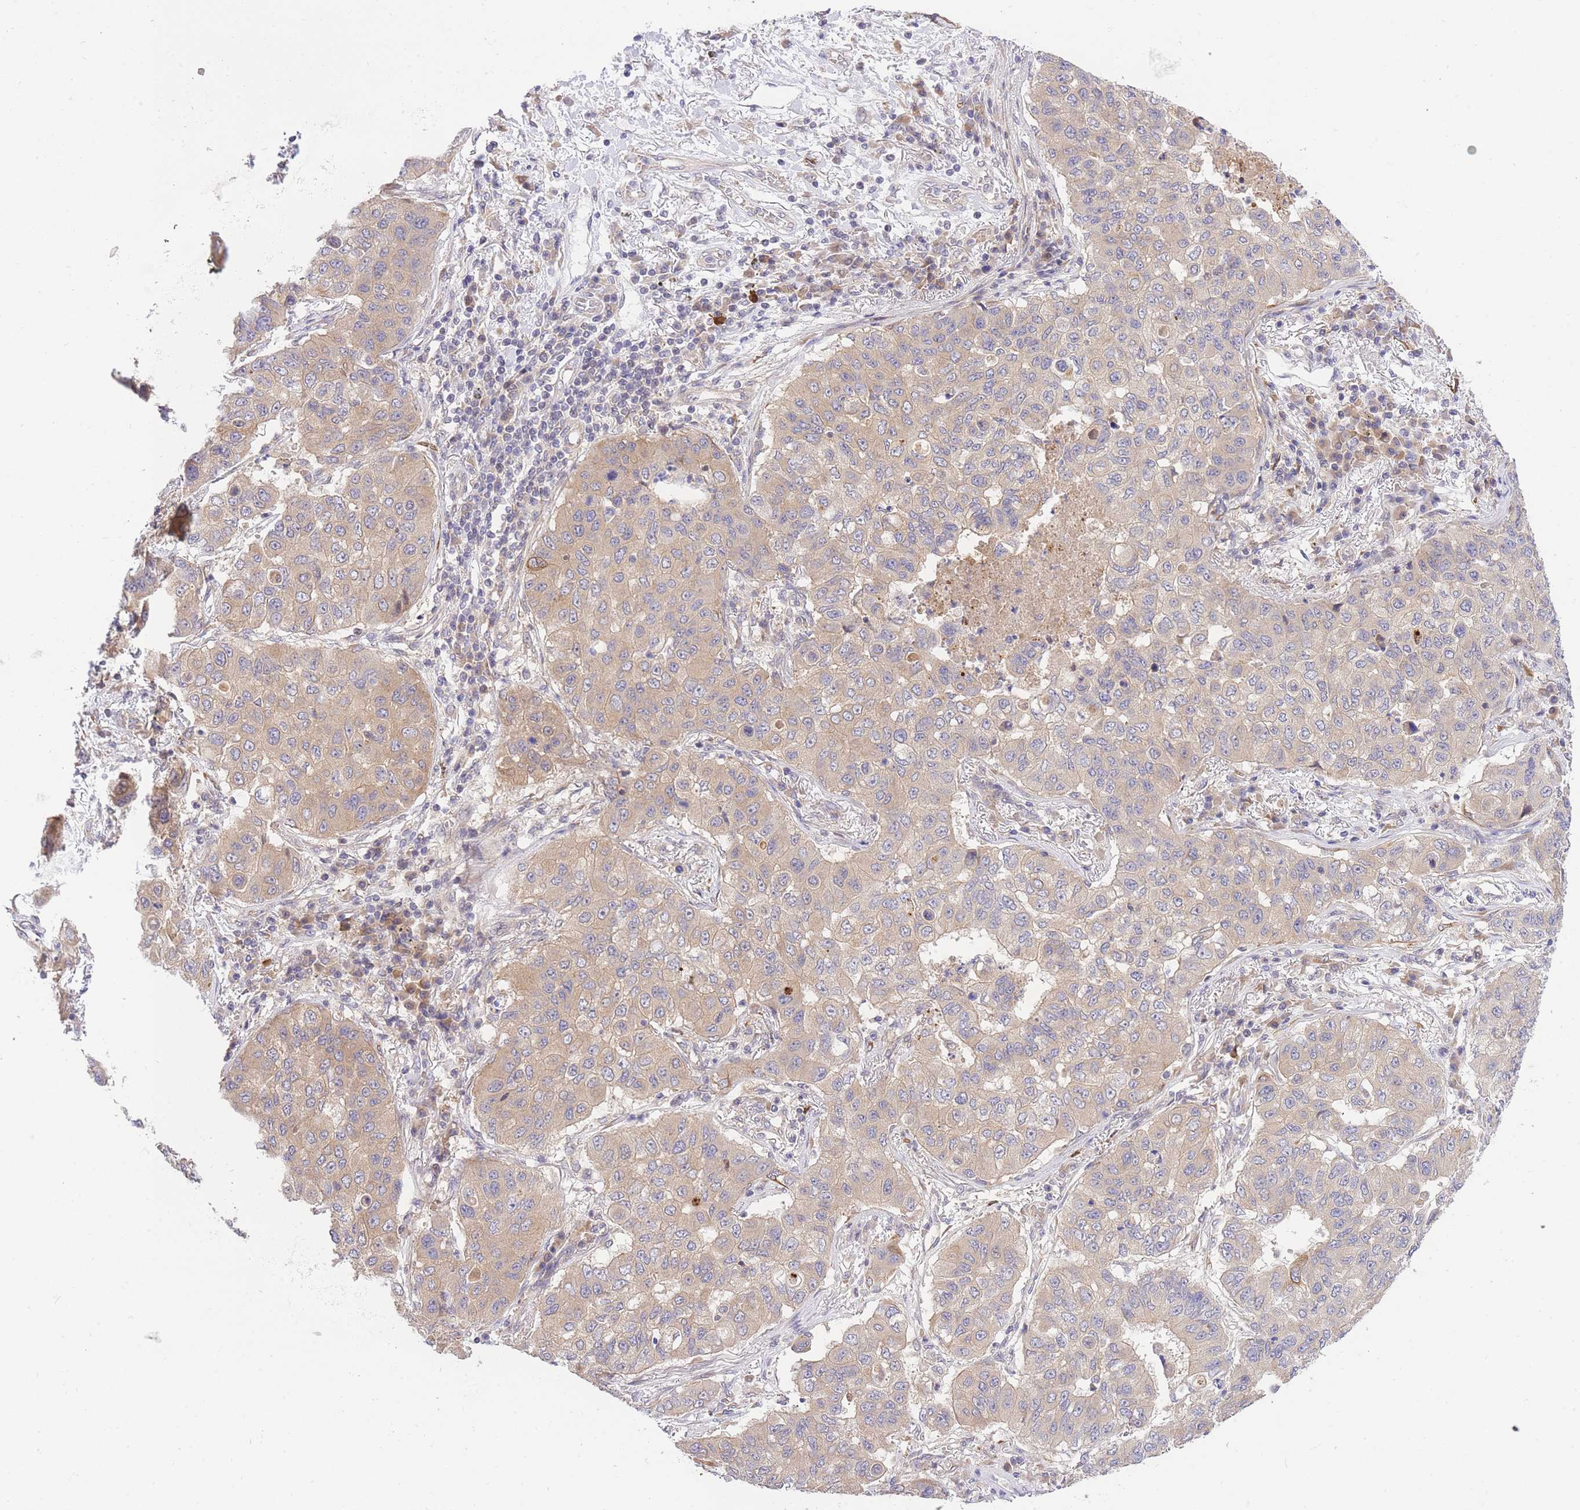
{"staining": {"intensity": "weak", "quantity": "25%-75%", "location": "cytoplasmic/membranous"}, "tissue": "lung cancer", "cell_type": "Tumor cells", "image_type": "cancer", "snomed": [{"axis": "morphology", "description": "Squamous cell carcinoma, NOS"}, {"axis": "topography", "description": "Lung"}], "caption": "DAB immunohistochemical staining of squamous cell carcinoma (lung) exhibits weak cytoplasmic/membranous protein expression in approximately 25%-75% of tumor cells. The staining is performed using DAB (3,3'-diaminobenzidine) brown chromogen to label protein expression. The nuclei are counter-stained blue using hematoxylin.", "gene": "EIF2B2", "patient": {"sex": "male", "age": 74}}